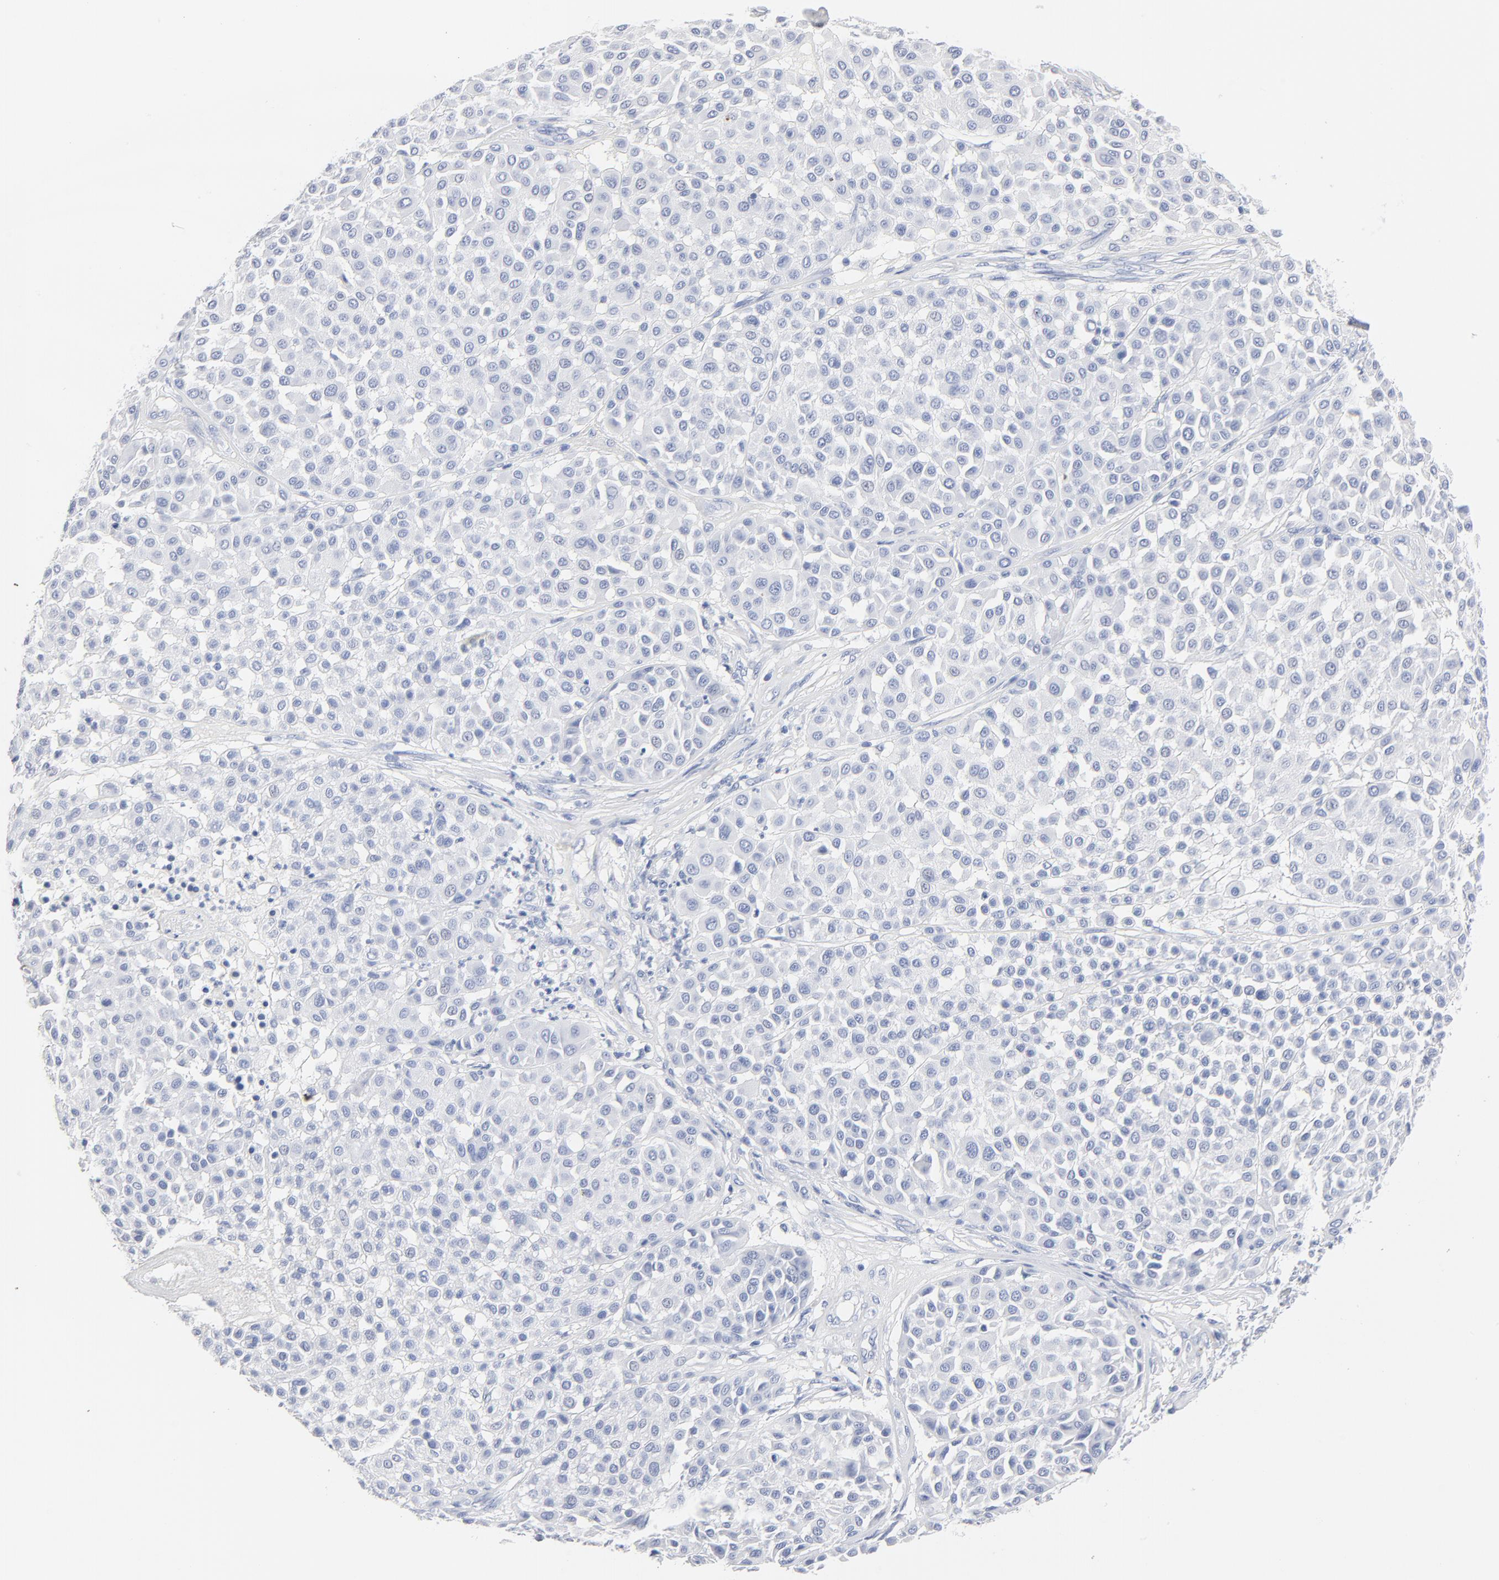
{"staining": {"intensity": "negative", "quantity": "none", "location": "none"}, "tissue": "melanoma", "cell_type": "Tumor cells", "image_type": "cancer", "snomed": [{"axis": "morphology", "description": "Malignant melanoma, Metastatic site"}, {"axis": "topography", "description": "Soft tissue"}], "caption": "Immunohistochemistry of melanoma exhibits no staining in tumor cells.", "gene": "AGTR1", "patient": {"sex": "male", "age": 41}}